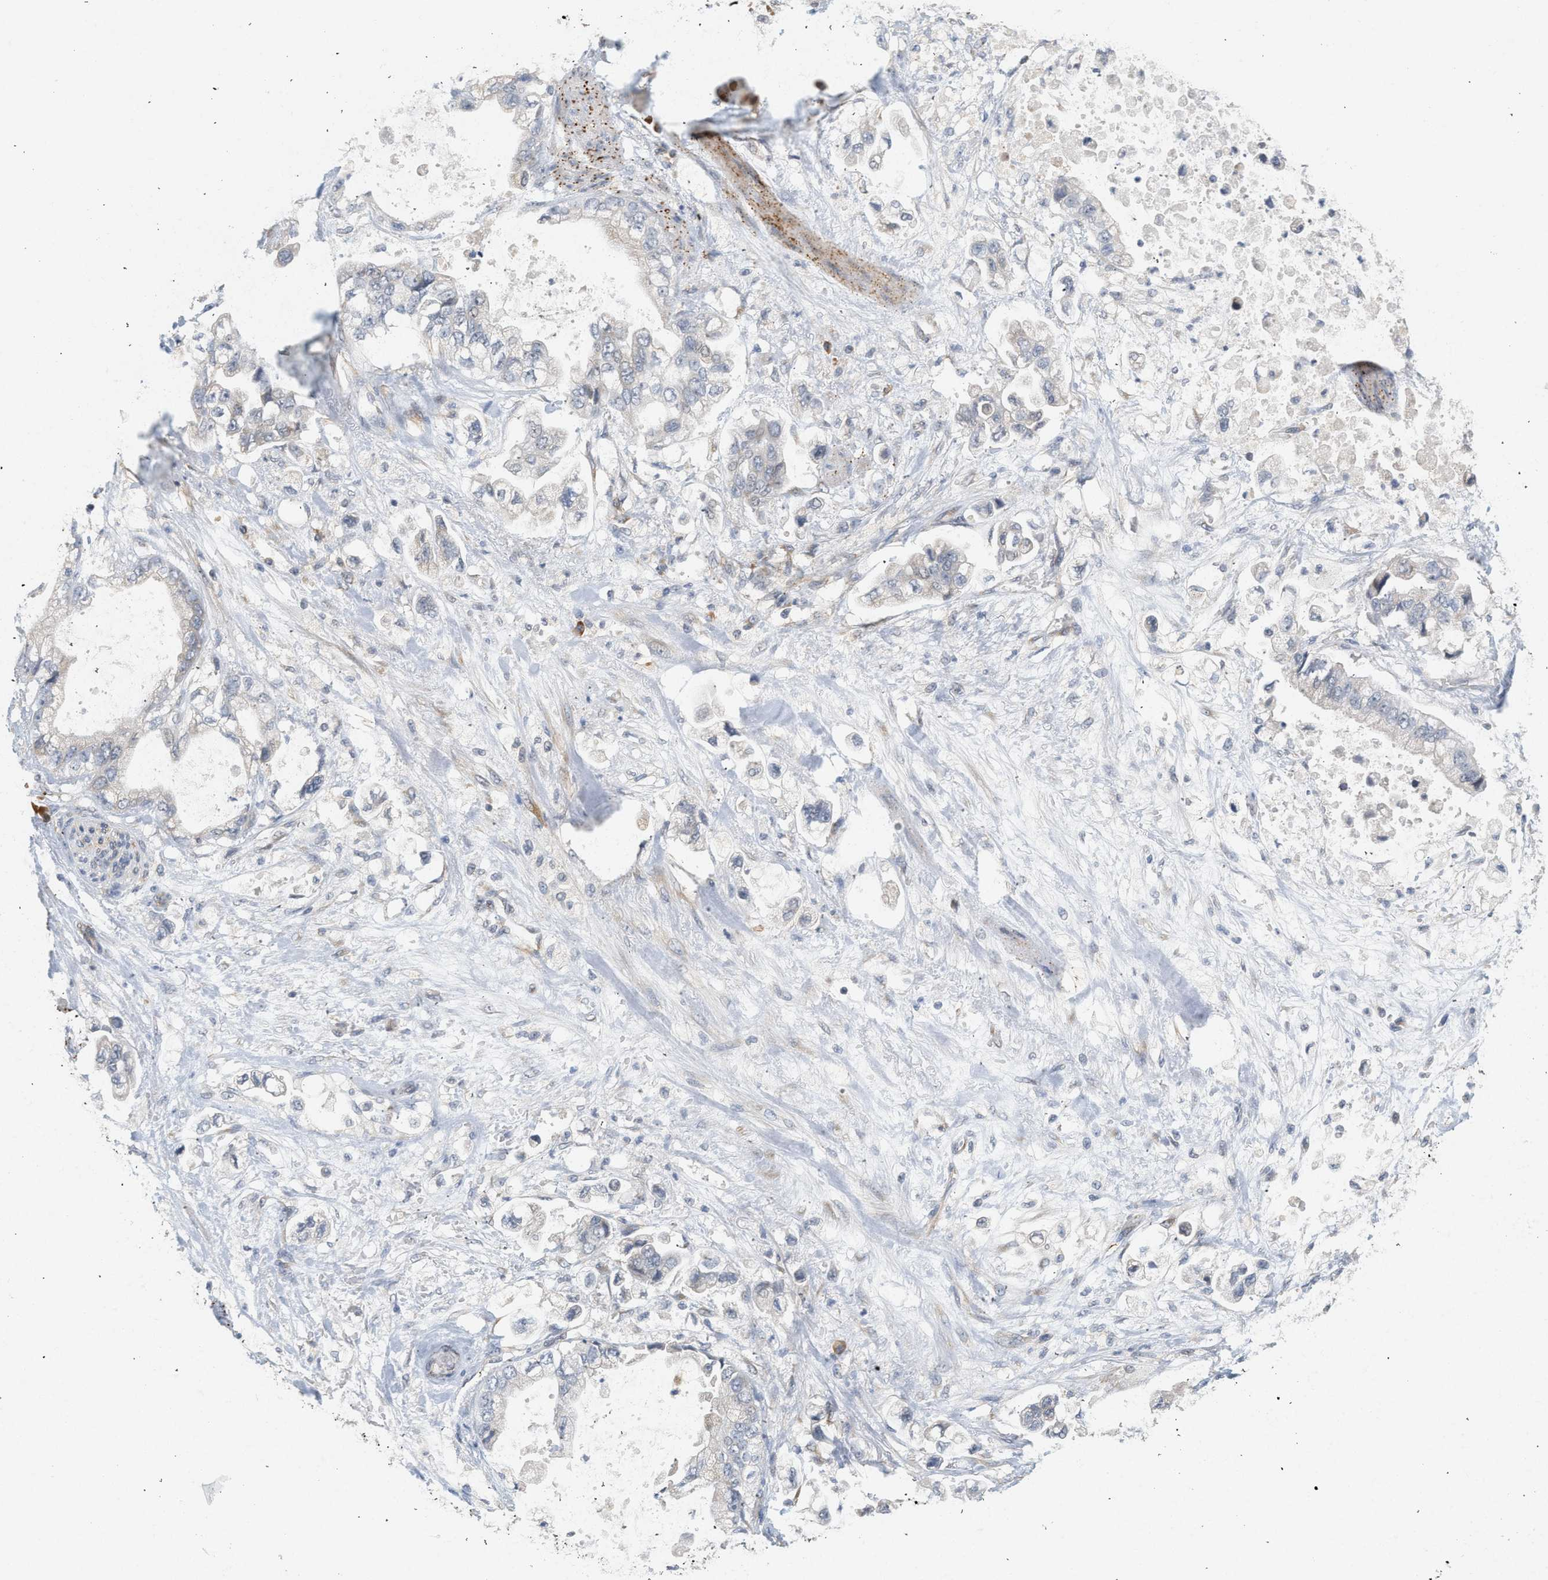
{"staining": {"intensity": "negative", "quantity": "none", "location": "none"}, "tissue": "stomach cancer", "cell_type": "Tumor cells", "image_type": "cancer", "snomed": [{"axis": "morphology", "description": "Normal tissue, NOS"}, {"axis": "morphology", "description": "Adenocarcinoma, NOS"}, {"axis": "topography", "description": "Stomach"}], "caption": "Immunohistochemistry of human stomach cancer exhibits no expression in tumor cells.", "gene": "SVOP", "patient": {"sex": "male", "age": 62}}